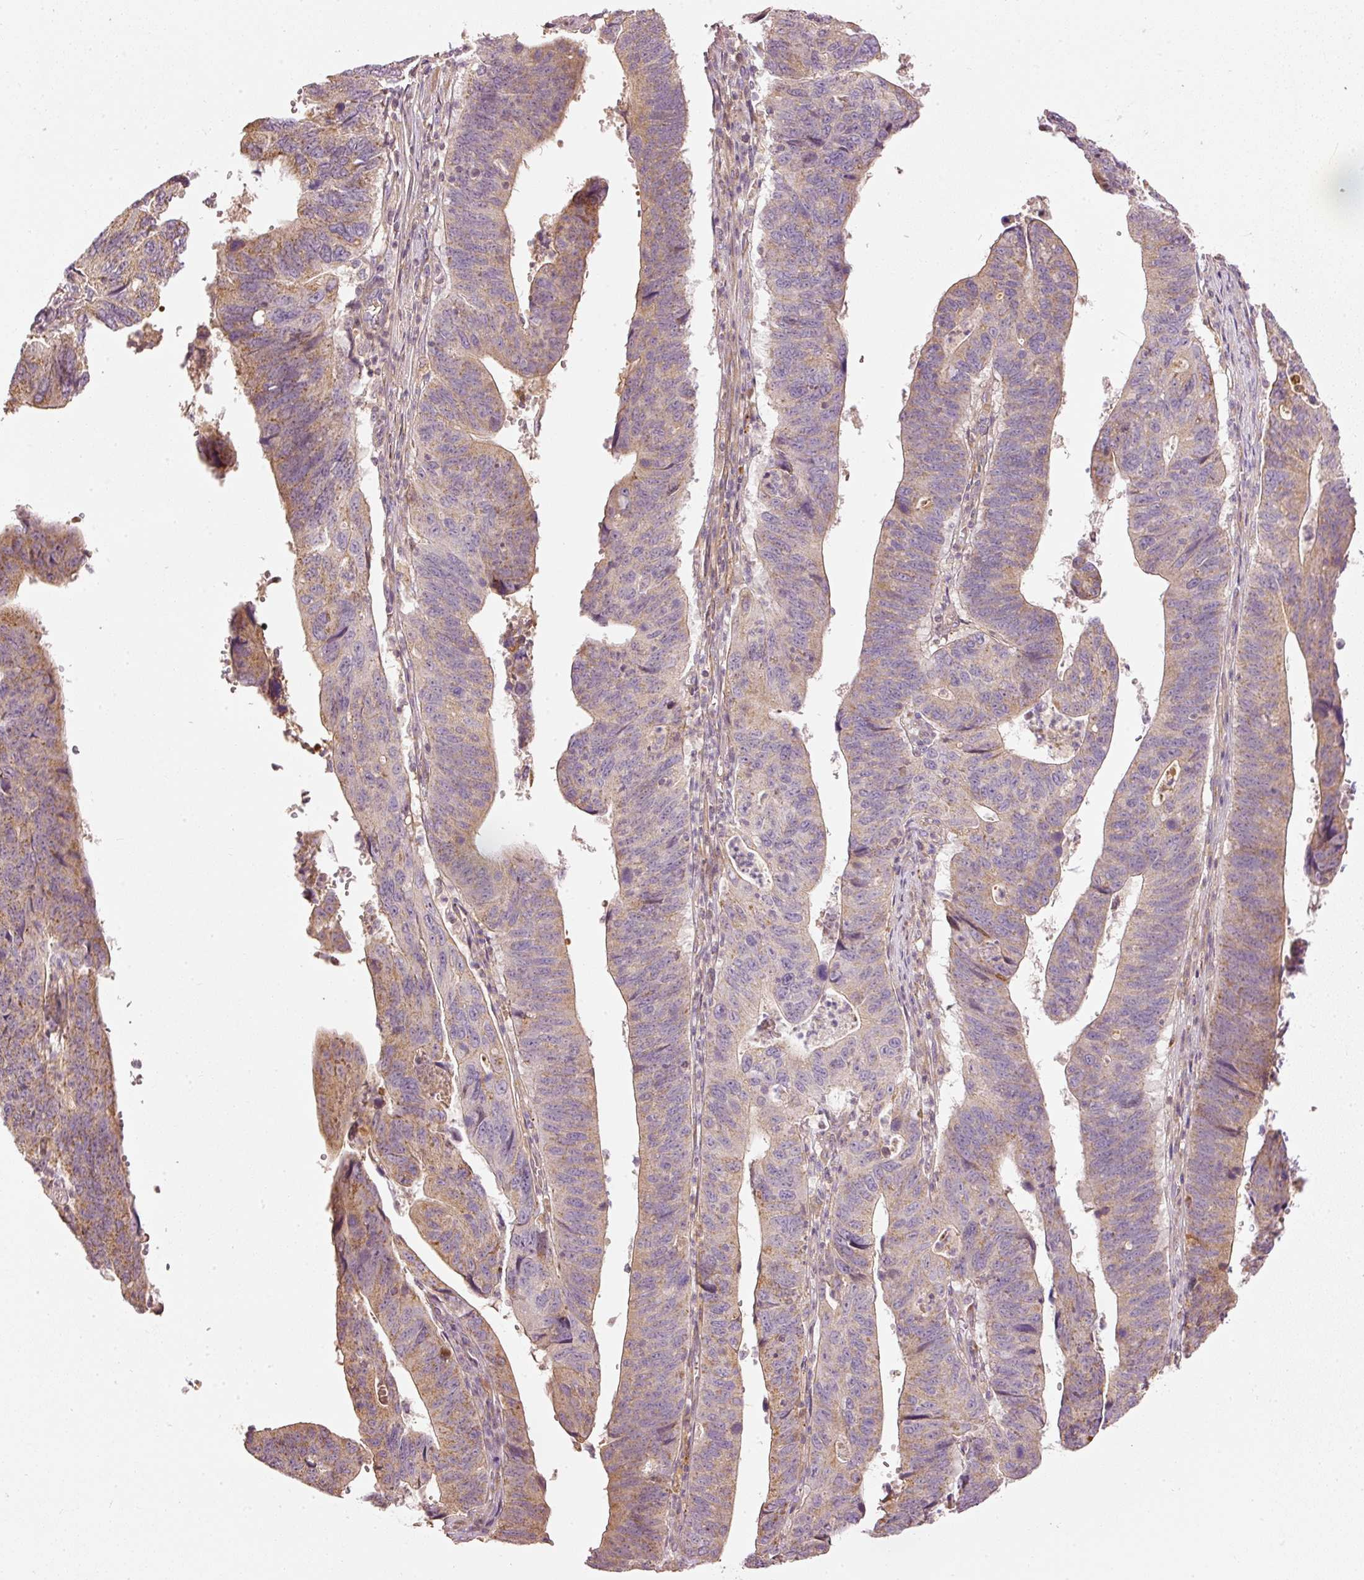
{"staining": {"intensity": "moderate", "quantity": "<25%", "location": "cytoplasmic/membranous"}, "tissue": "stomach cancer", "cell_type": "Tumor cells", "image_type": "cancer", "snomed": [{"axis": "morphology", "description": "Adenocarcinoma, NOS"}, {"axis": "topography", "description": "Stomach"}], "caption": "DAB (3,3'-diaminobenzidine) immunohistochemical staining of stomach adenocarcinoma exhibits moderate cytoplasmic/membranous protein staining in about <25% of tumor cells.", "gene": "SERPING1", "patient": {"sex": "male", "age": 59}}